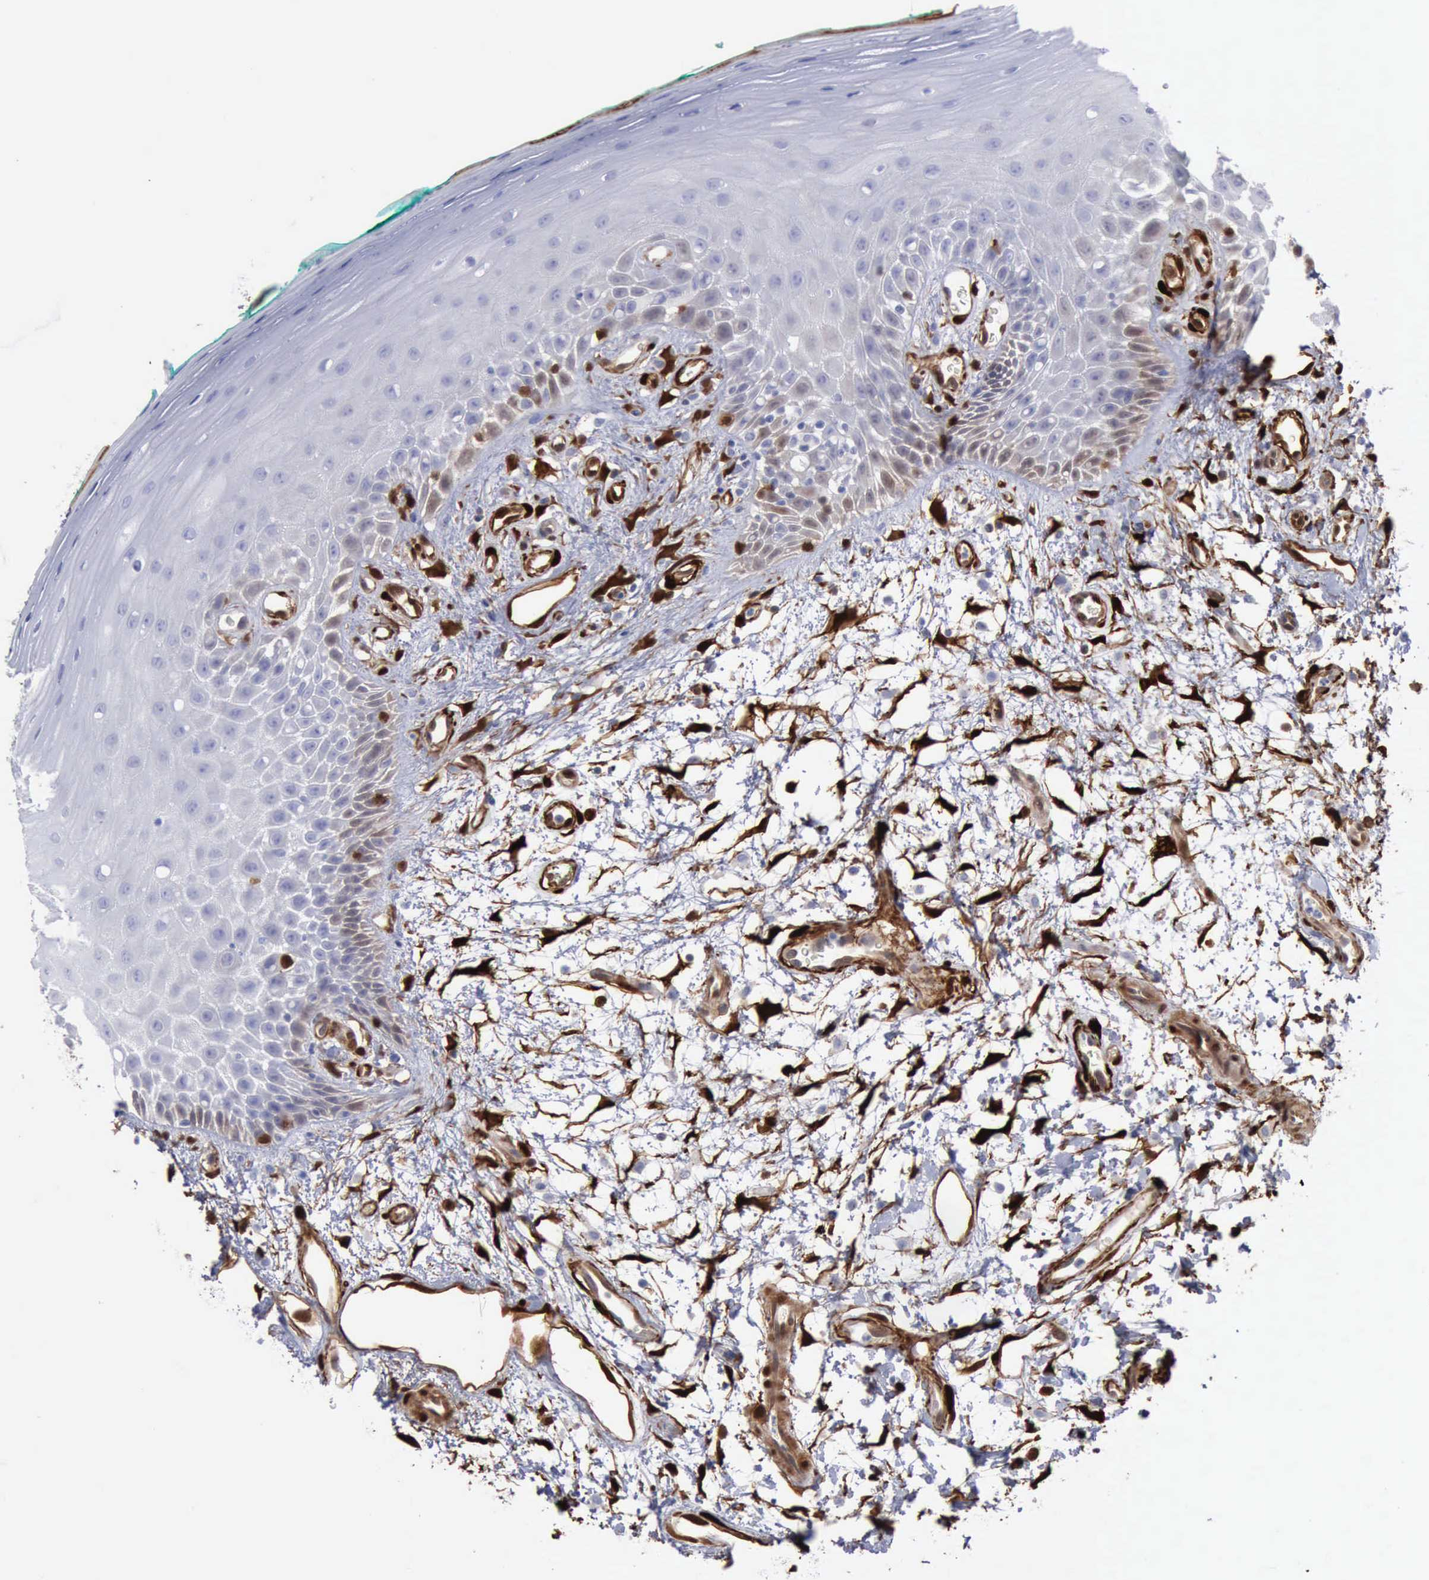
{"staining": {"intensity": "negative", "quantity": "none", "location": "none"}, "tissue": "oral mucosa", "cell_type": "Squamous epithelial cells", "image_type": "normal", "snomed": [{"axis": "morphology", "description": "Normal tissue, NOS"}, {"axis": "morphology", "description": "Squamous cell carcinoma, NOS"}, {"axis": "topography", "description": "Skeletal muscle"}, {"axis": "topography", "description": "Oral tissue"}, {"axis": "topography", "description": "Head-Neck"}], "caption": "Immunohistochemistry histopathology image of normal oral mucosa: oral mucosa stained with DAB exhibits no significant protein expression in squamous epithelial cells.", "gene": "FHL1", "patient": {"sex": "female", "age": 84}}